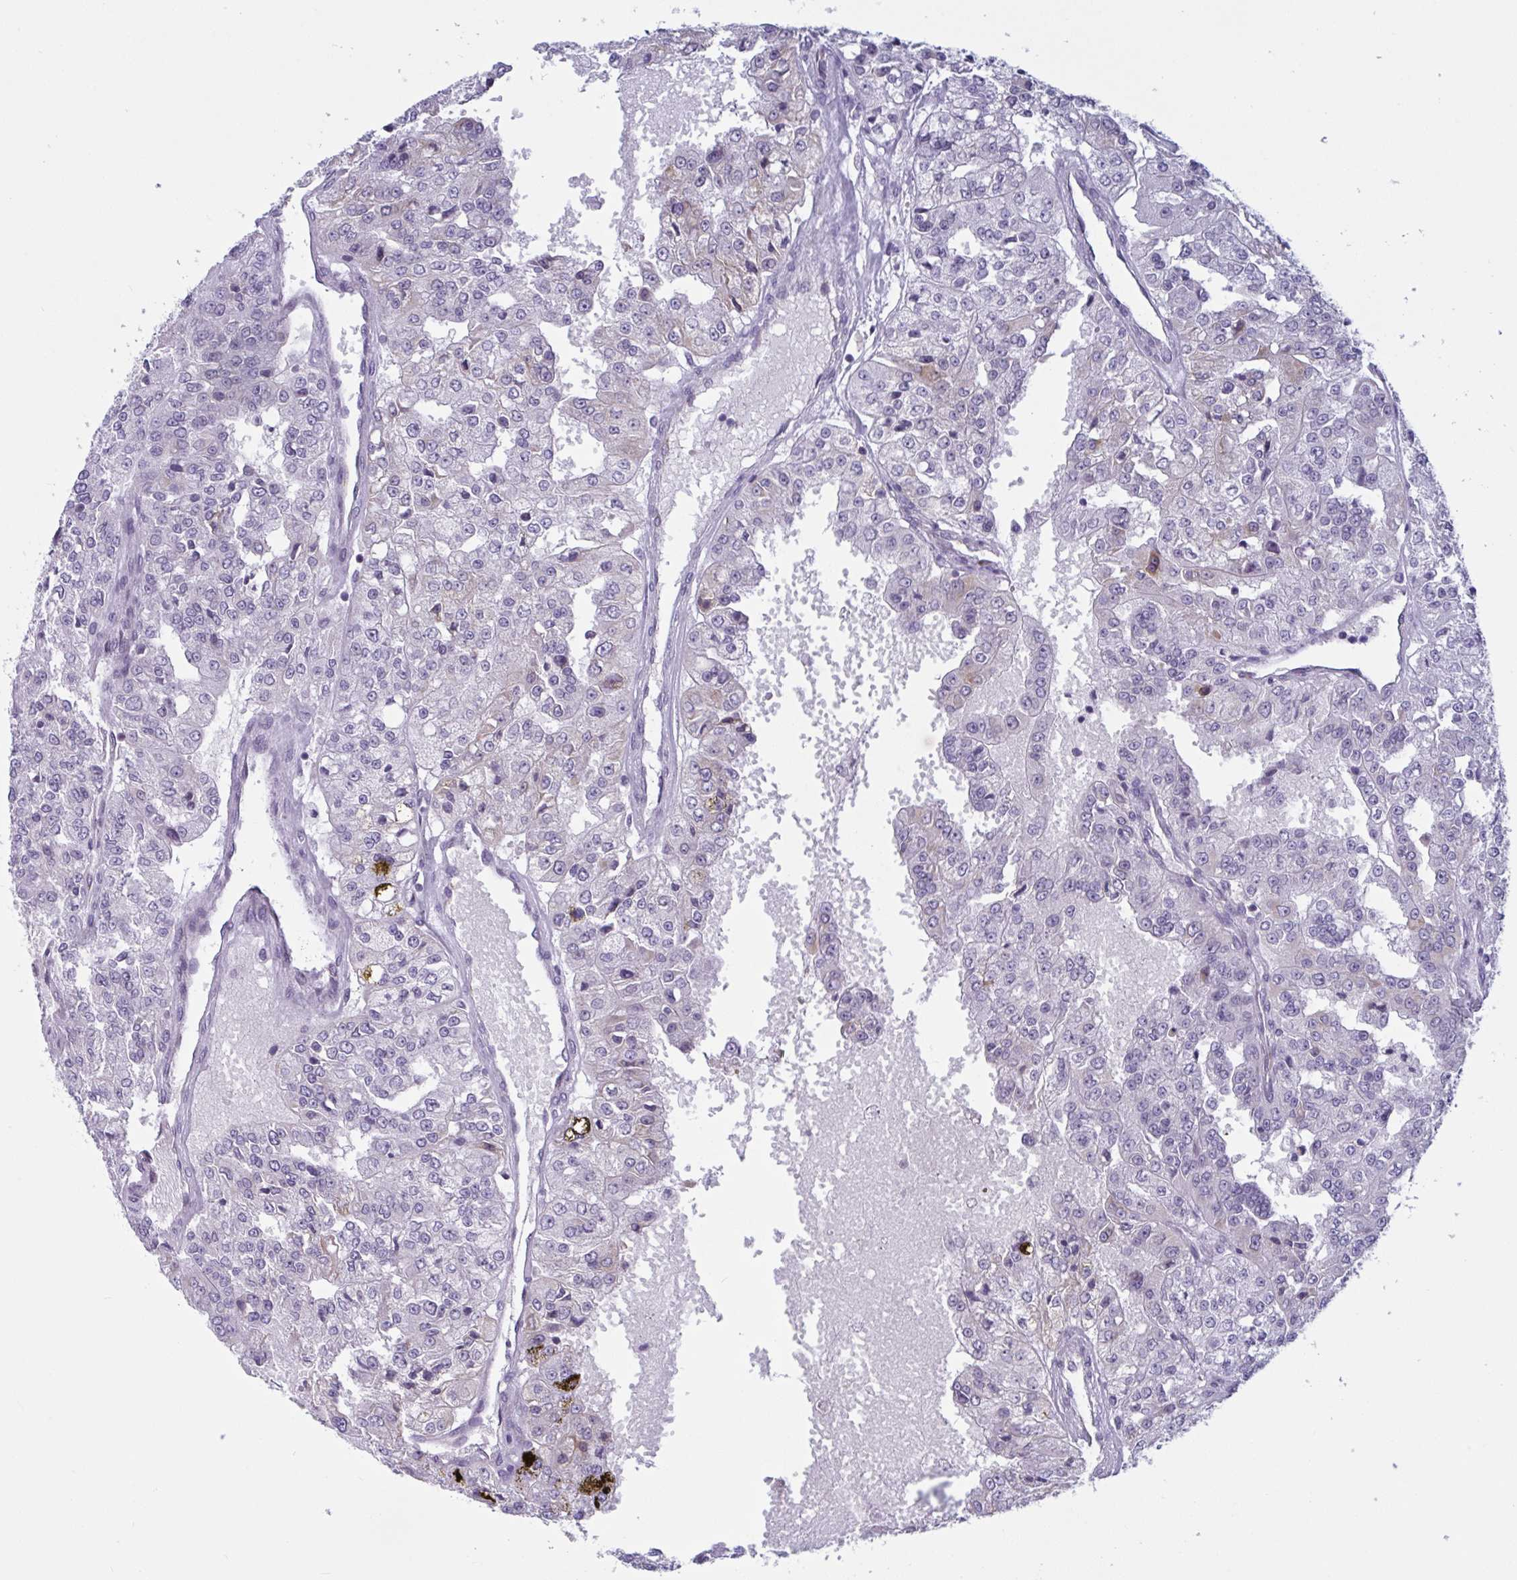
{"staining": {"intensity": "negative", "quantity": "none", "location": "none"}, "tissue": "renal cancer", "cell_type": "Tumor cells", "image_type": "cancer", "snomed": [{"axis": "morphology", "description": "Adenocarcinoma, NOS"}, {"axis": "topography", "description": "Kidney"}], "caption": "IHC micrograph of neoplastic tissue: renal cancer stained with DAB (3,3'-diaminobenzidine) shows no significant protein expression in tumor cells.", "gene": "TANK", "patient": {"sex": "female", "age": 63}}